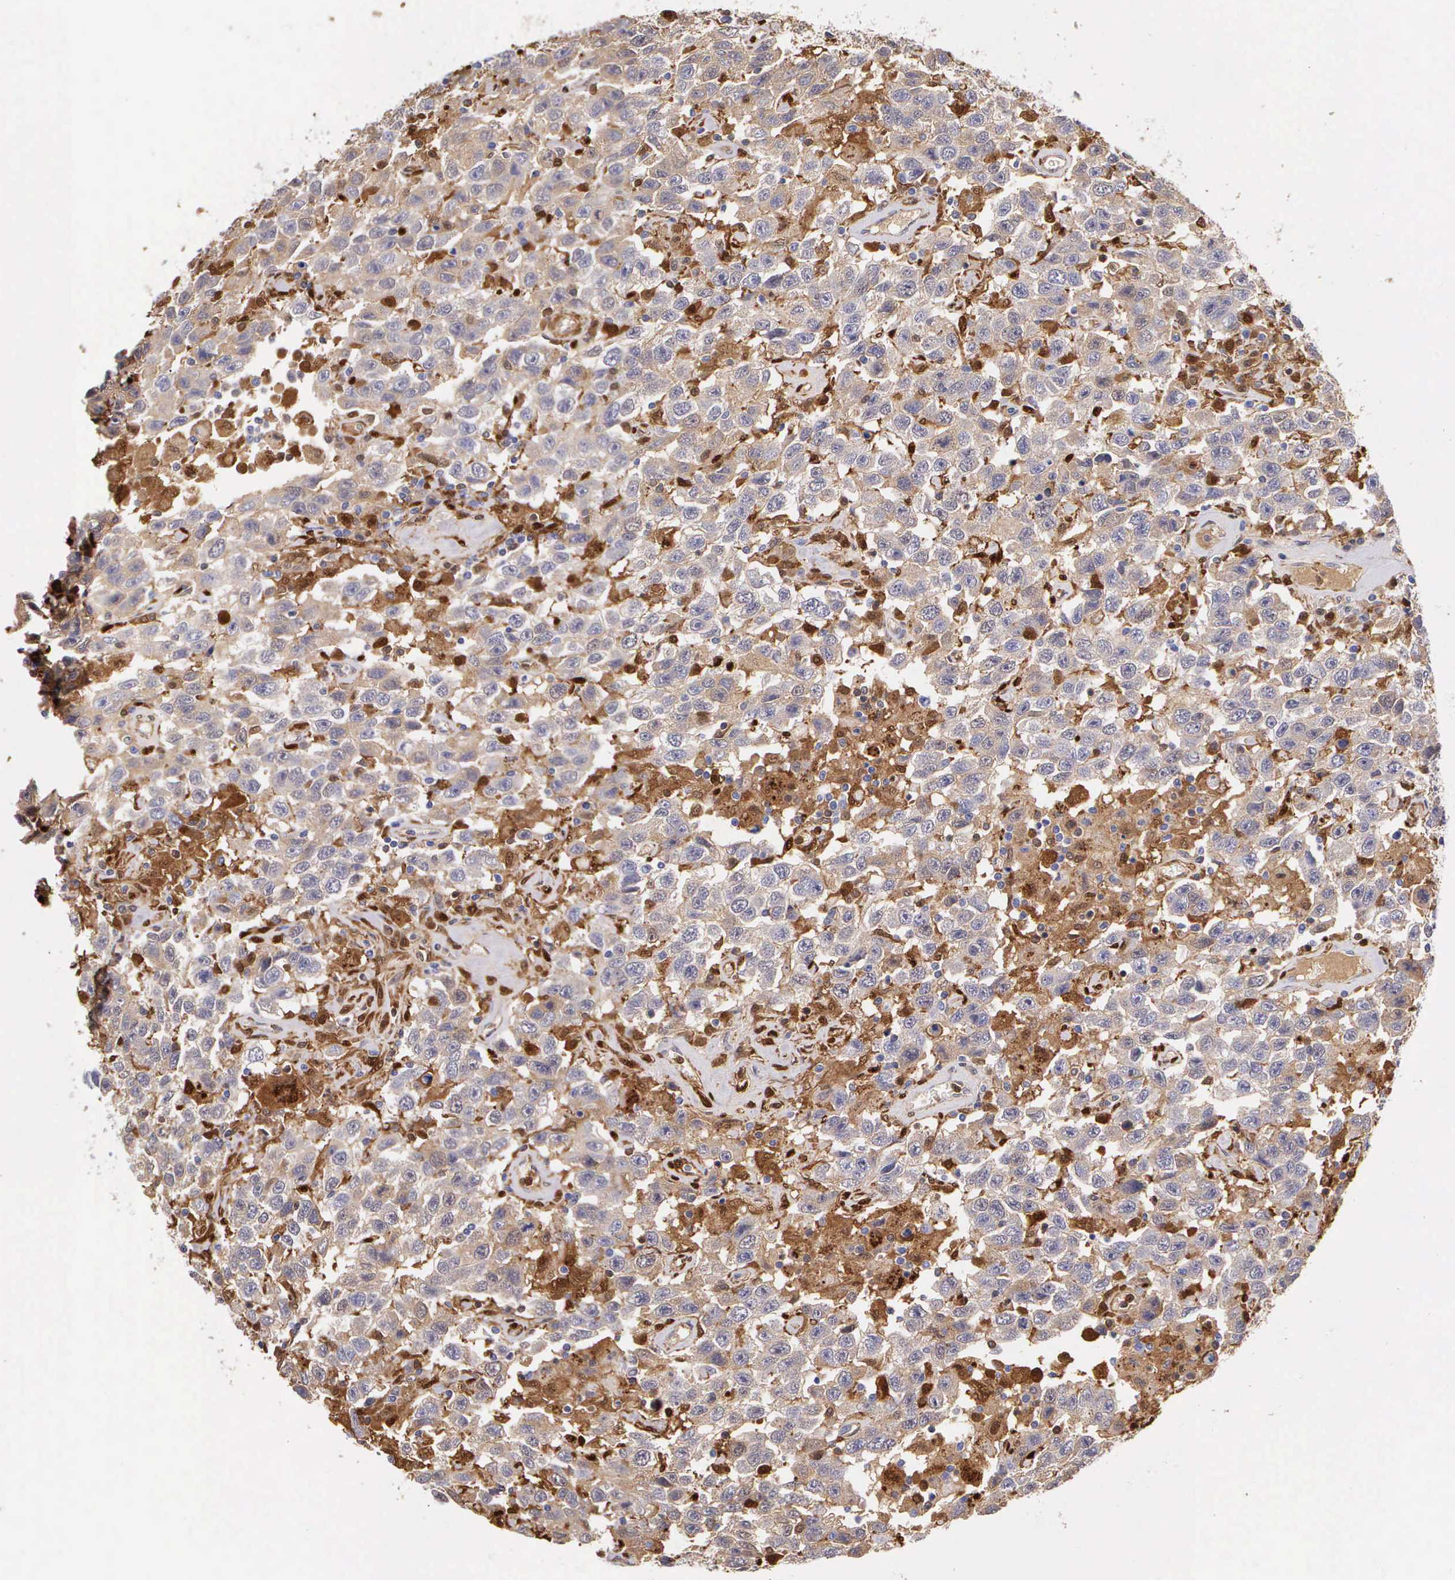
{"staining": {"intensity": "negative", "quantity": "none", "location": "none"}, "tissue": "testis cancer", "cell_type": "Tumor cells", "image_type": "cancer", "snomed": [{"axis": "morphology", "description": "Seminoma, NOS"}, {"axis": "topography", "description": "Testis"}], "caption": "IHC histopathology image of neoplastic tissue: human seminoma (testis) stained with DAB (3,3'-diaminobenzidine) displays no significant protein expression in tumor cells.", "gene": "LGALS1", "patient": {"sex": "male", "age": 41}}